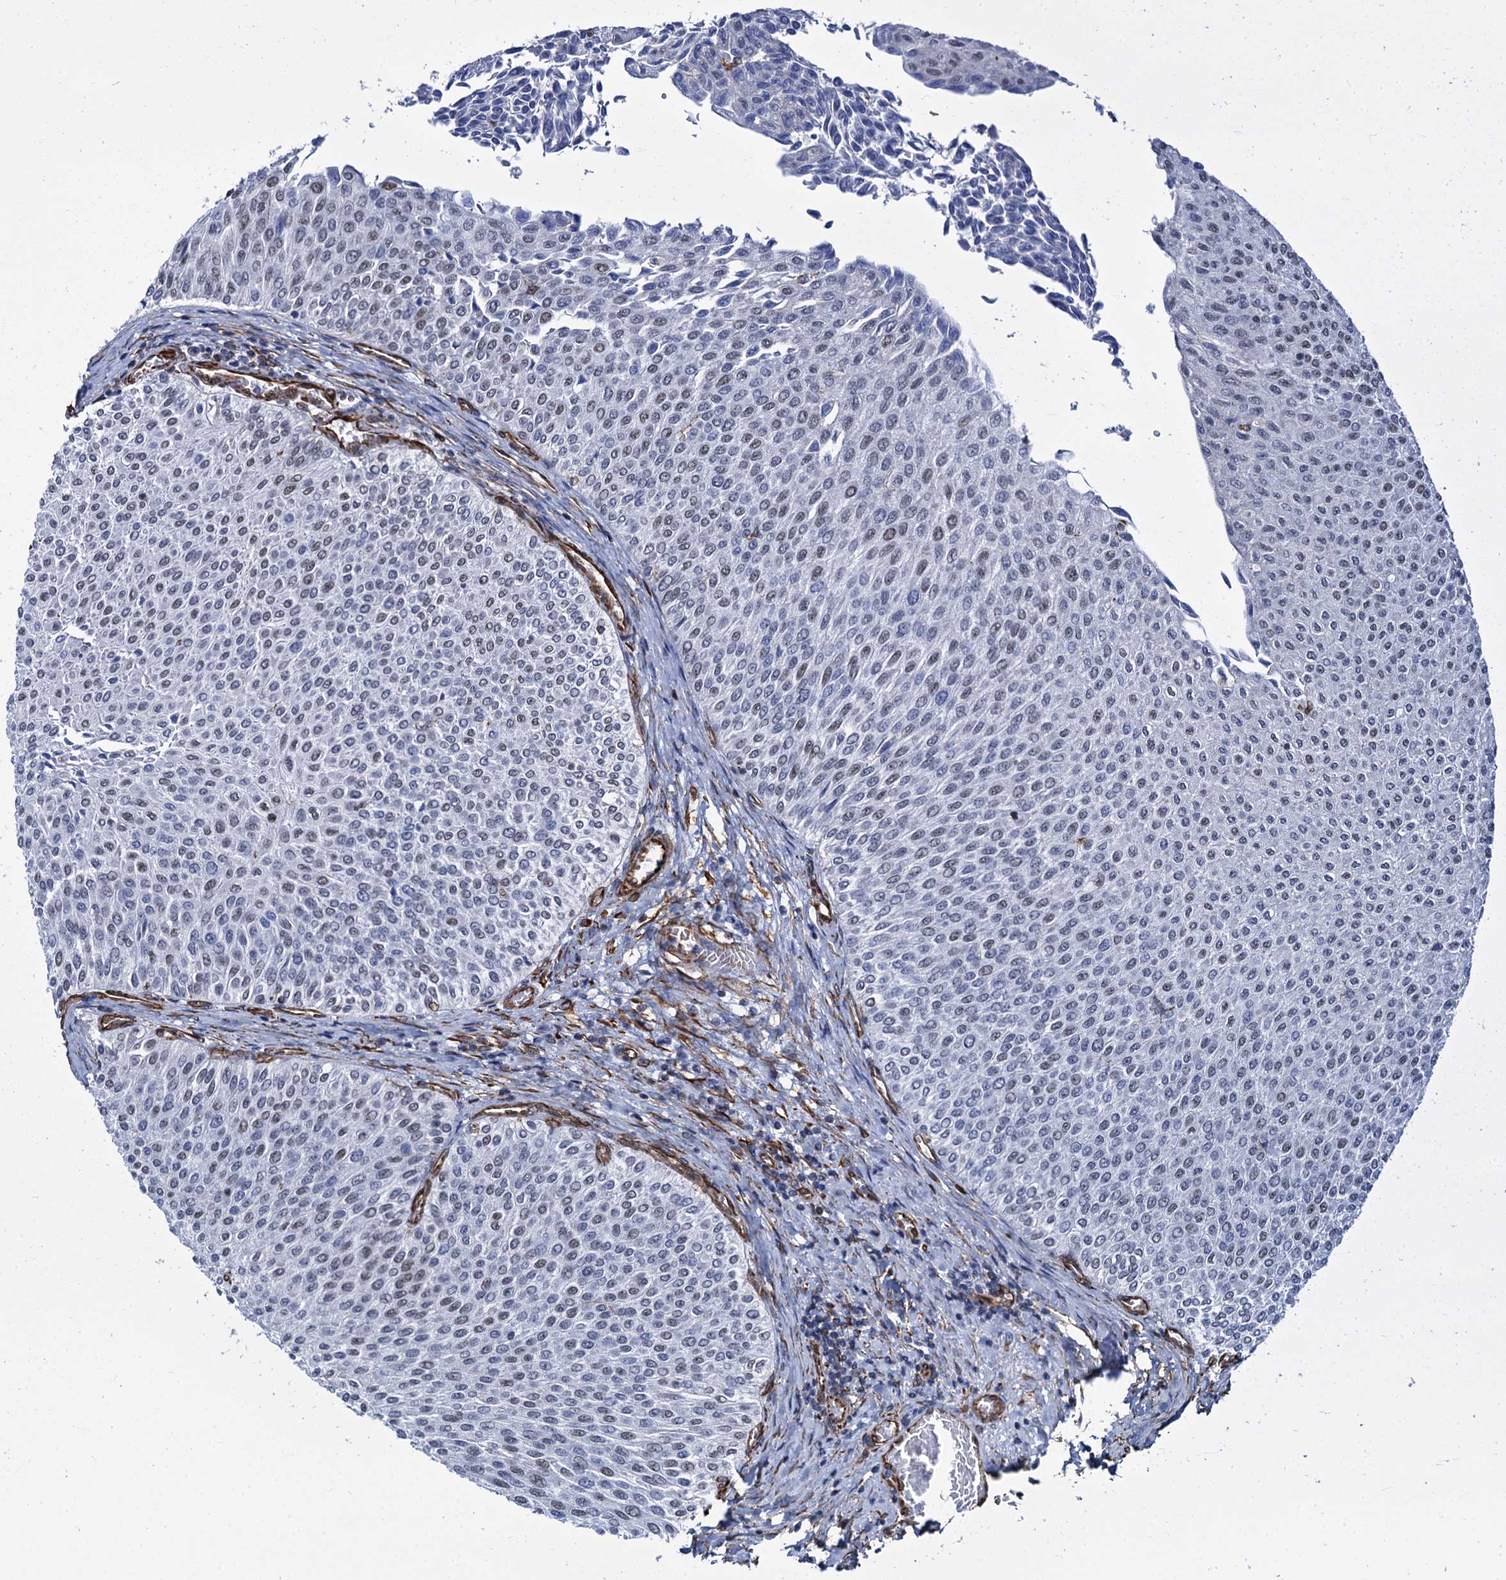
{"staining": {"intensity": "weak", "quantity": "25%-75%", "location": "nuclear"}, "tissue": "urothelial cancer", "cell_type": "Tumor cells", "image_type": "cancer", "snomed": [{"axis": "morphology", "description": "Urothelial carcinoma, Low grade"}, {"axis": "topography", "description": "Urinary bladder"}], "caption": "Protein expression analysis of low-grade urothelial carcinoma shows weak nuclear staining in approximately 25%-75% of tumor cells.", "gene": "PGM2", "patient": {"sex": "male", "age": 78}}